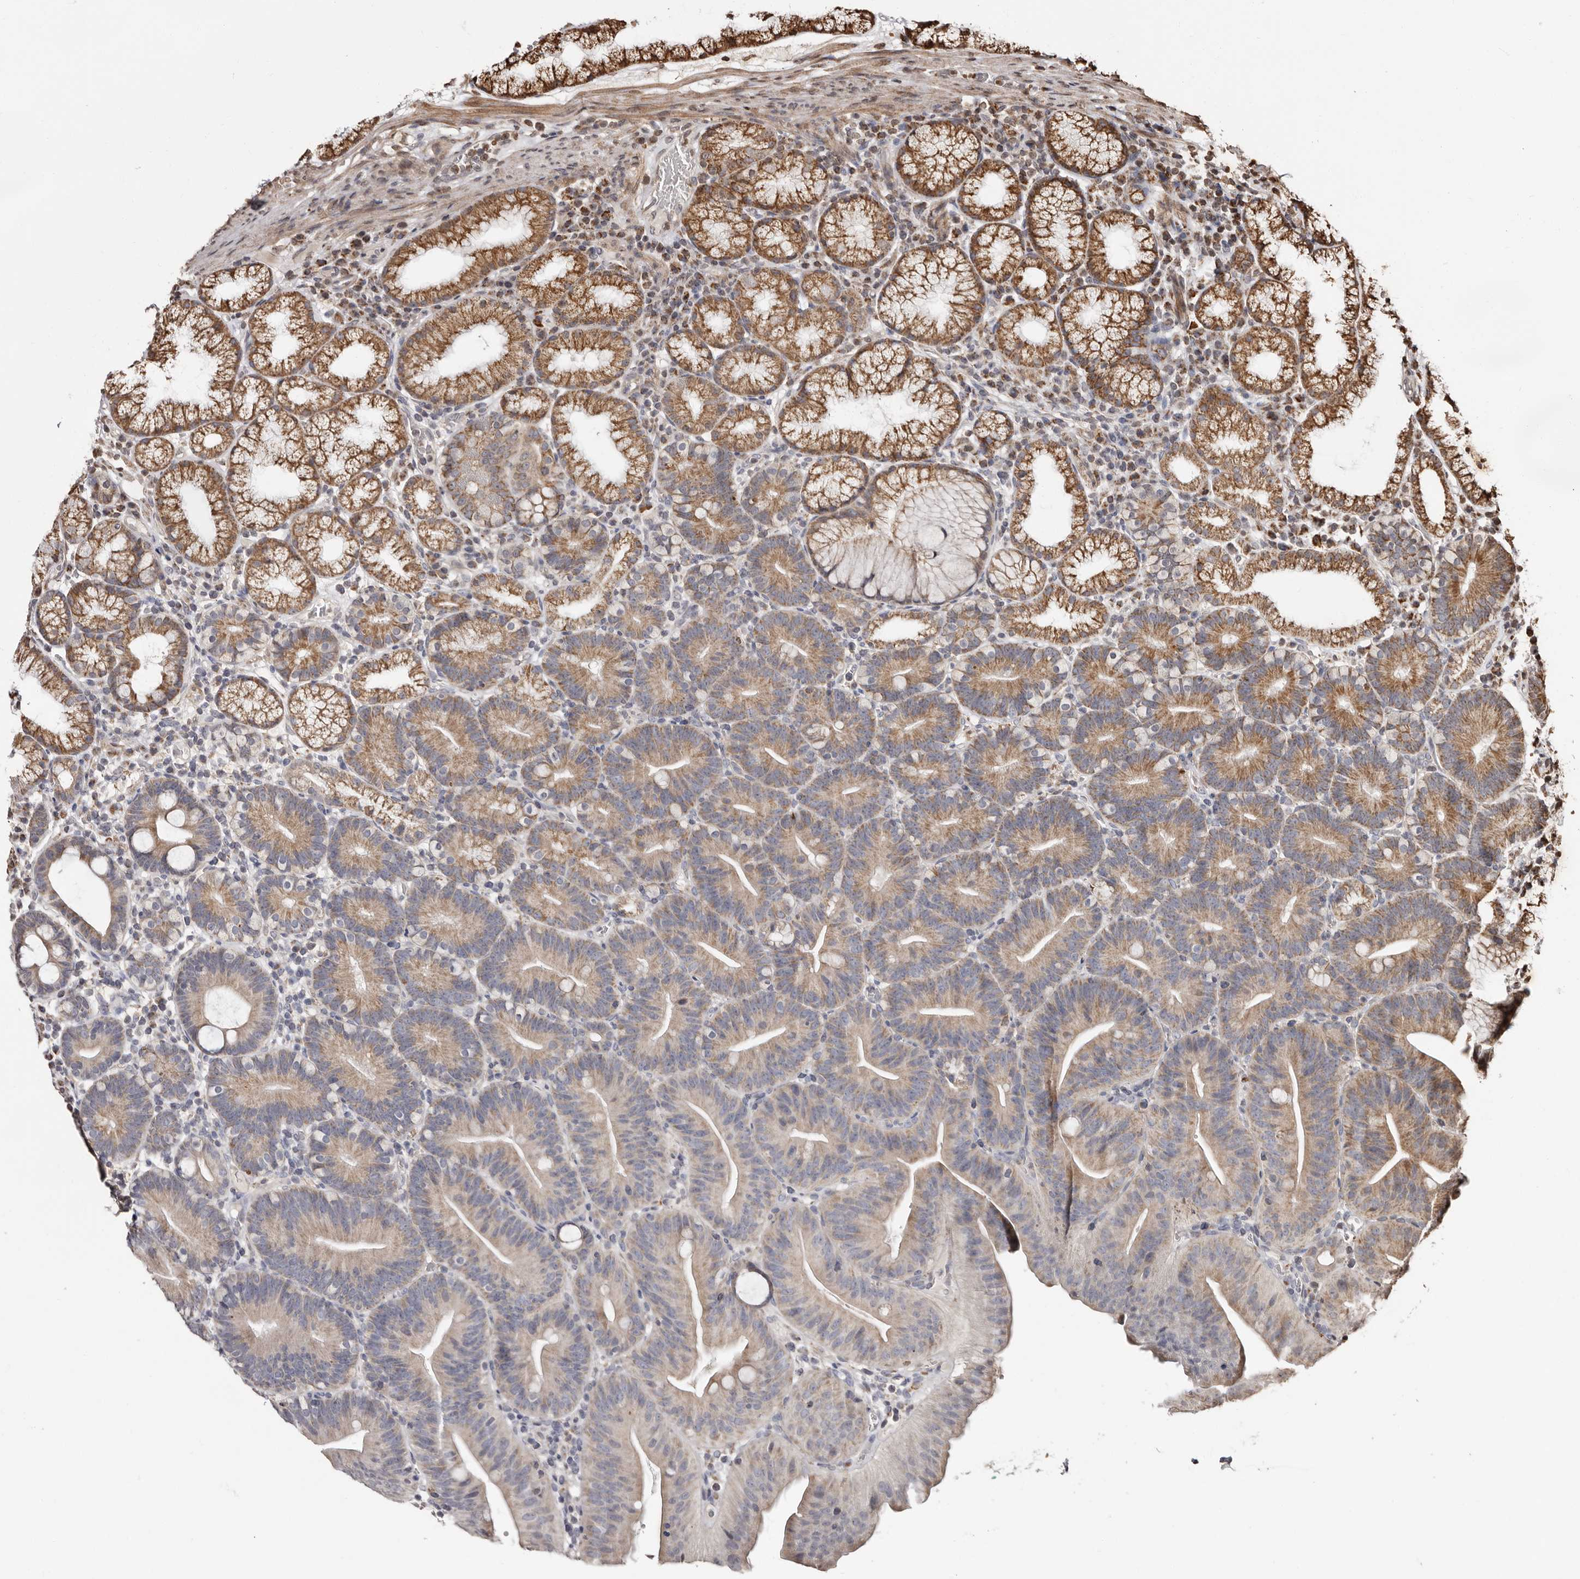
{"staining": {"intensity": "moderate", "quantity": ">75%", "location": "cytoplasmic/membranous"}, "tissue": "duodenum", "cell_type": "Glandular cells", "image_type": "normal", "snomed": [{"axis": "morphology", "description": "Normal tissue, NOS"}, {"axis": "topography", "description": "Duodenum"}], "caption": "Protein expression analysis of benign human duodenum reveals moderate cytoplasmic/membranous positivity in about >75% of glandular cells.", "gene": "CCDC190", "patient": {"sex": "male", "age": 54}}